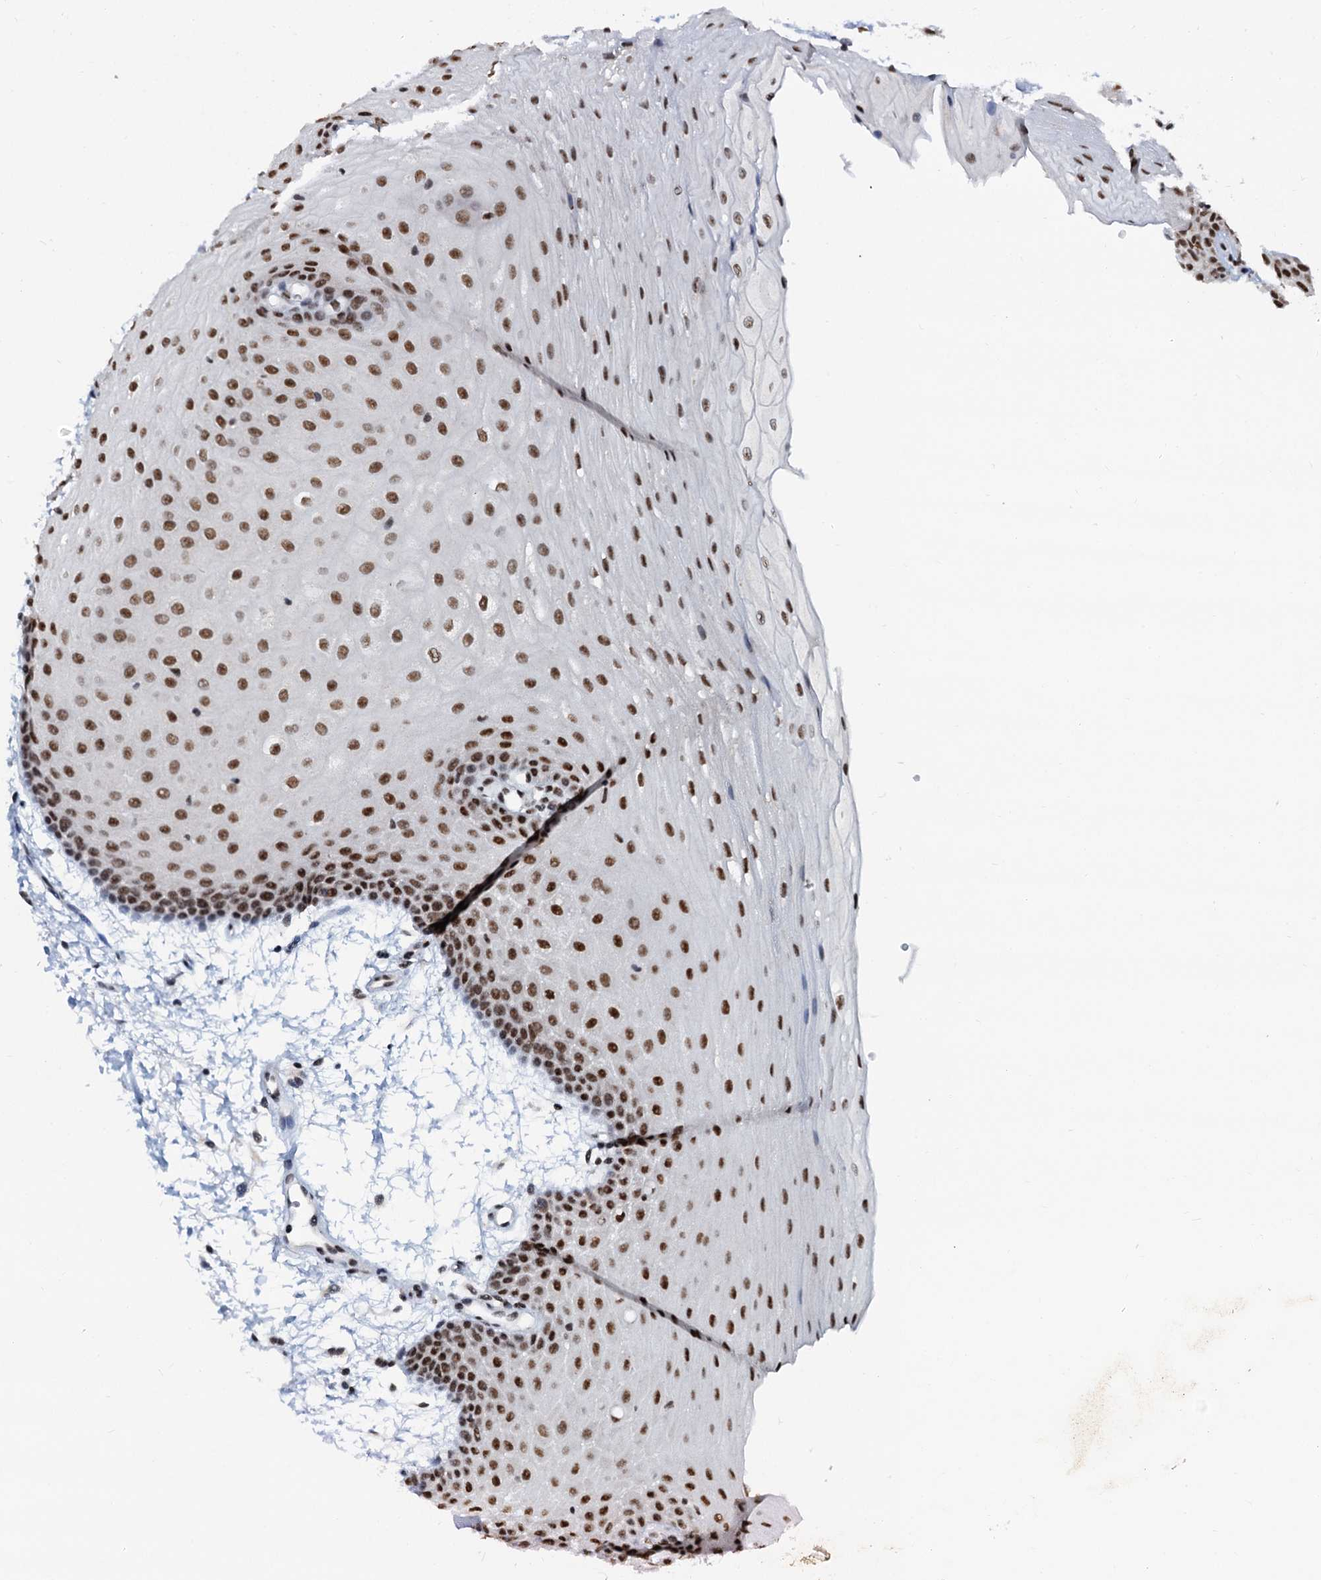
{"staining": {"intensity": "strong", "quantity": ">75%", "location": "nuclear"}, "tissue": "oral mucosa", "cell_type": "Squamous epithelial cells", "image_type": "normal", "snomed": [{"axis": "morphology", "description": "Normal tissue, NOS"}, {"axis": "topography", "description": "Oral tissue"}], "caption": "Immunohistochemical staining of normal human oral mucosa demonstrates high levels of strong nuclear expression in about >75% of squamous epithelial cells.", "gene": "SNRPD1", "patient": {"sex": "male", "age": 68}}